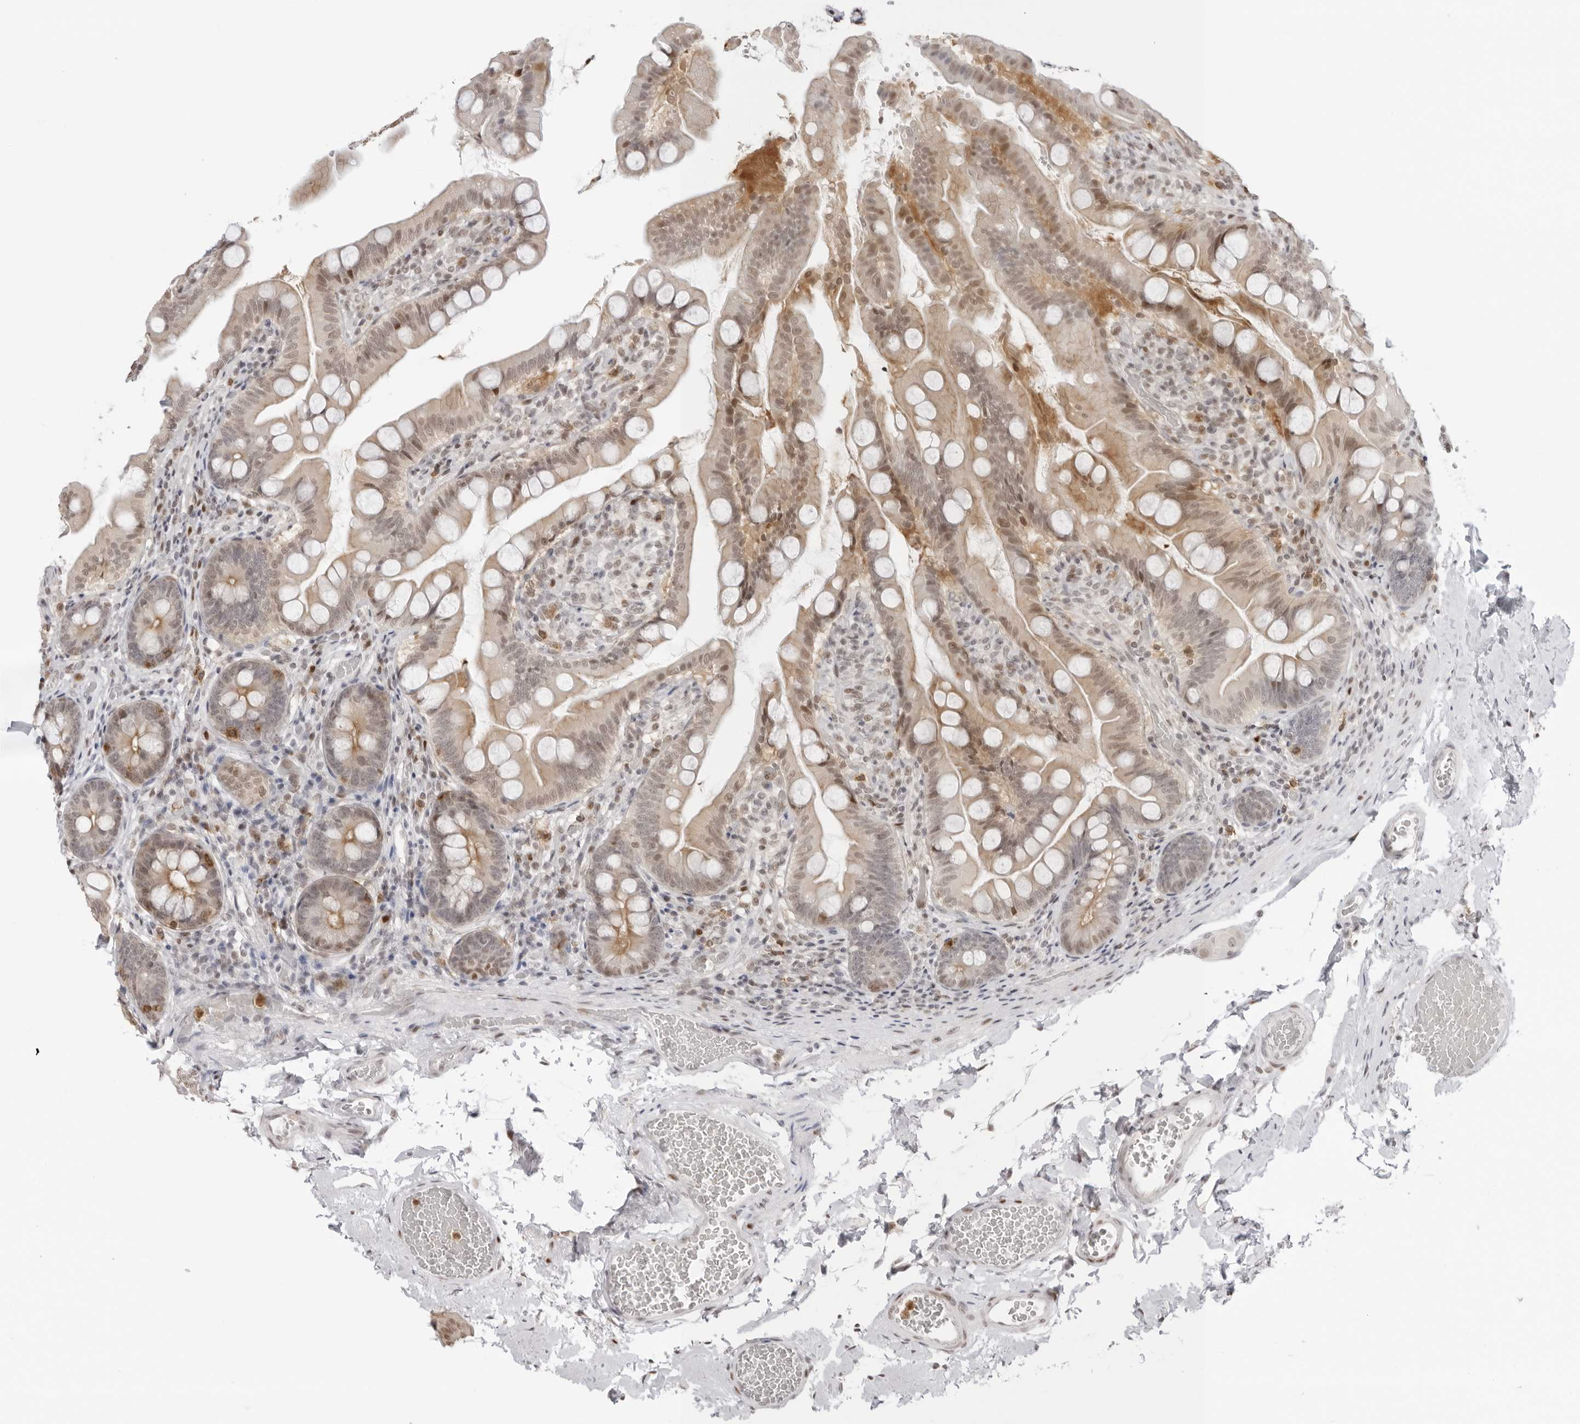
{"staining": {"intensity": "weak", "quantity": "25%-75%", "location": "cytoplasmic/membranous,nuclear"}, "tissue": "small intestine", "cell_type": "Glandular cells", "image_type": "normal", "snomed": [{"axis": "morphology", "description": "Normal tissue, NOS"}, {"axis": "topography", "description": "Small intestine"}], "caption": "IHC of unremarkable small intestine displays low levels of weak cytoplasmic/membranous,nuclear positivity in about 25%-75% of glandular cells.", "gene": "RNF146", "patient": {"sex": "female", "age": 56}}